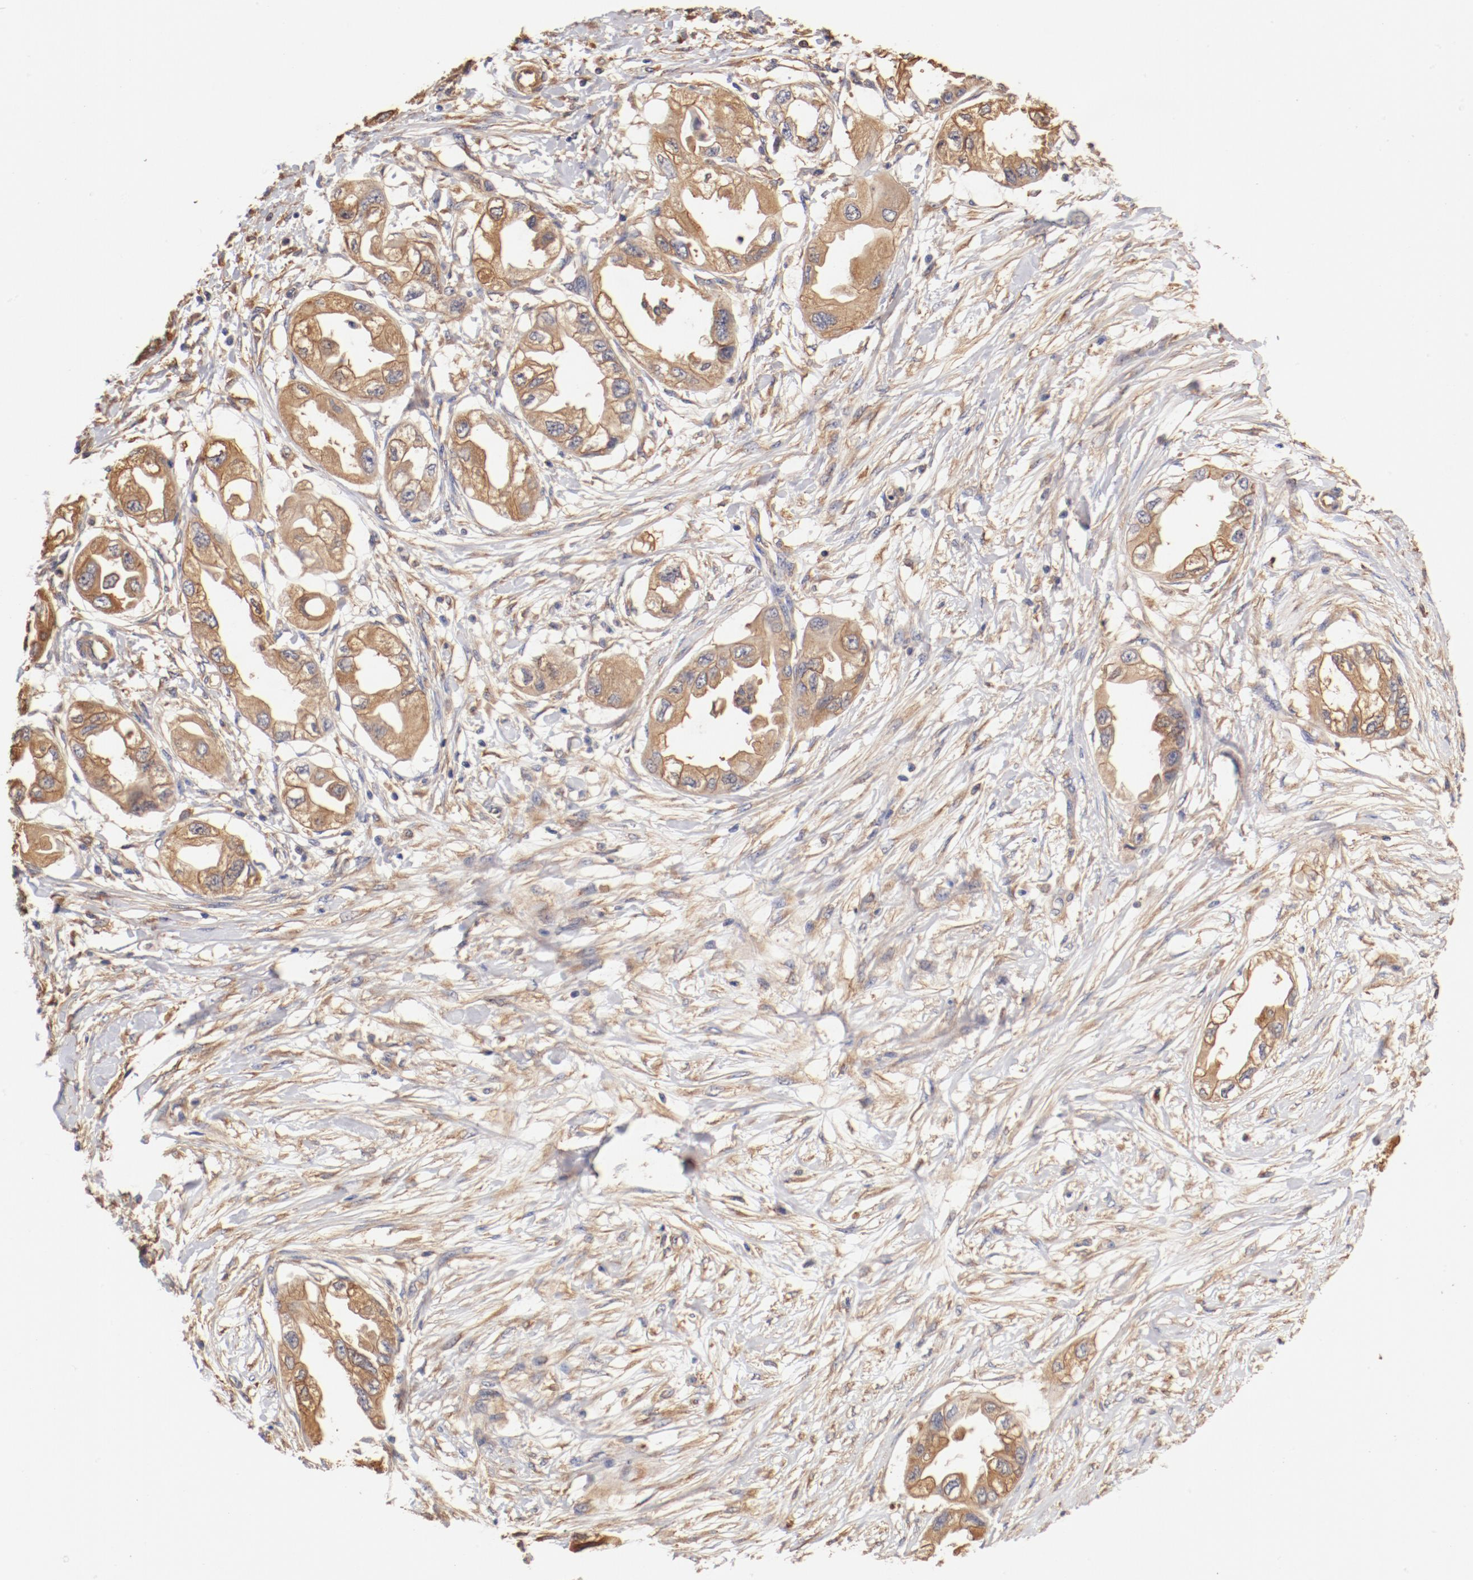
{"staining": {"intensity": "moderate", "quantity": ">75%", "location": "cytoplasmic/membranous"}, "tissue": "endometrial cancer", "cell_type": "Tumor cells", "image_type": "cancer", "snomed": [{"axis": "morphology", "description": "Adenocarcinoma, NOS"}, {"axis": "topography", "description": "Endometrium"}], "caption": "Moderate cytoplasmic/membranous staining is seen in approximately >75% of tumor cells in adenocarcinoma (endometrial).", "gene": "FCMR", "patient": {"sex": "female", "age": 67}}